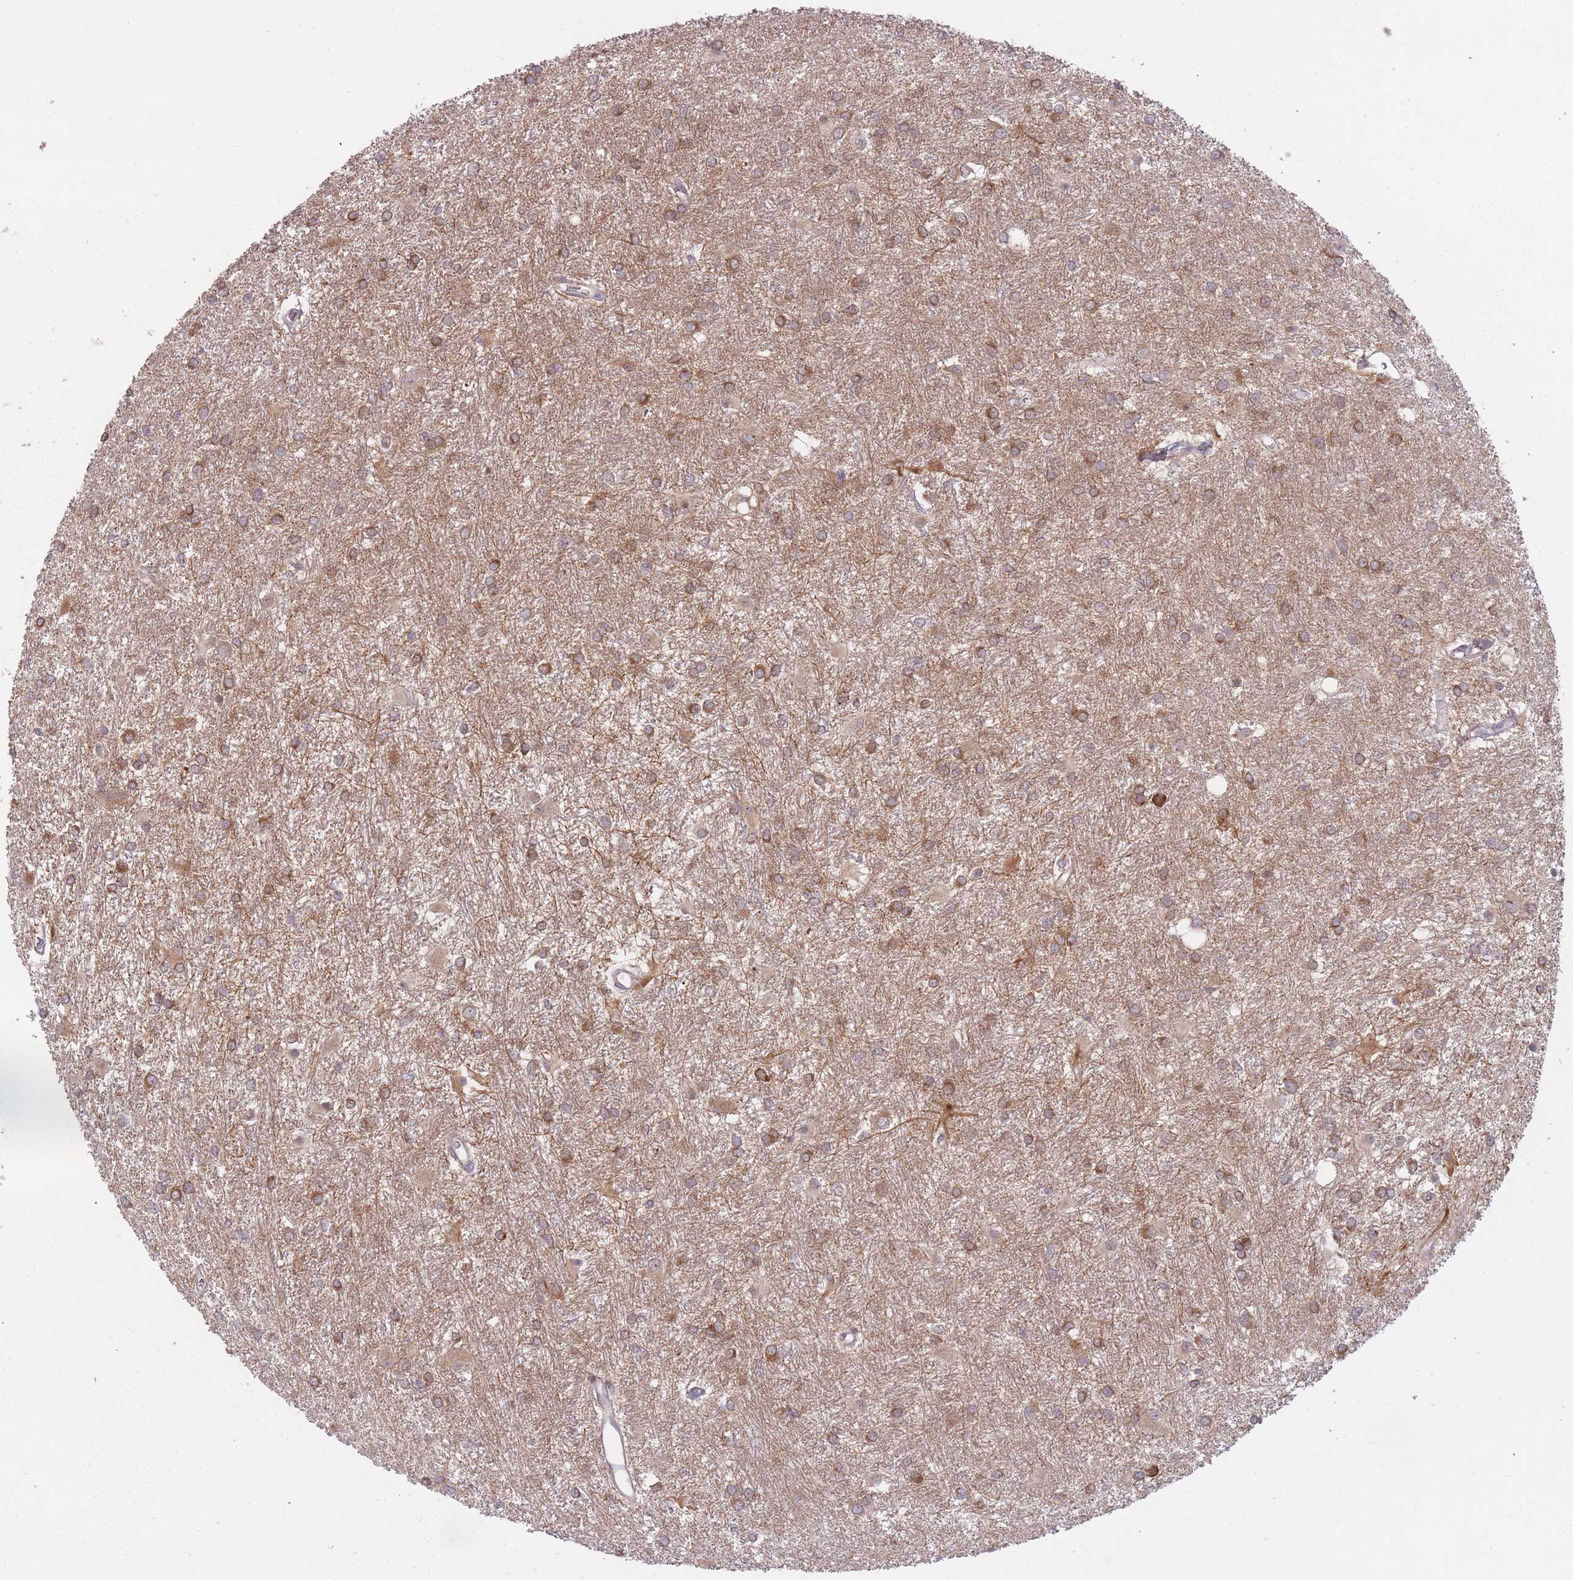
{"staining": {"intensity": "moderate", "quantity": ">75%", "location": "cytoplasmic/membranous"}, "tissue": "glioma", "cell_type": "Tumor cells", "image_type": "cancer", "snomed": [{"axis": "morphology", "description": "Glioma, malignant, High grade"}, {"axis": "topography", "description": "Brain"}], "caption": "High-magnification brightfield microscopy of glioma stained with DAB (3,3'-diaminobenzidine) (brown) and counterstained with hematoxylin (blue). tumor cells exhibit moderate cytoplasmic/membranous expression is identified in approximately>75% of cells. (DAB IHC with brightfield microscopy, high magnification).", "gene": "DPYSL4", "patient": {"sex": "female", "age": 50}}